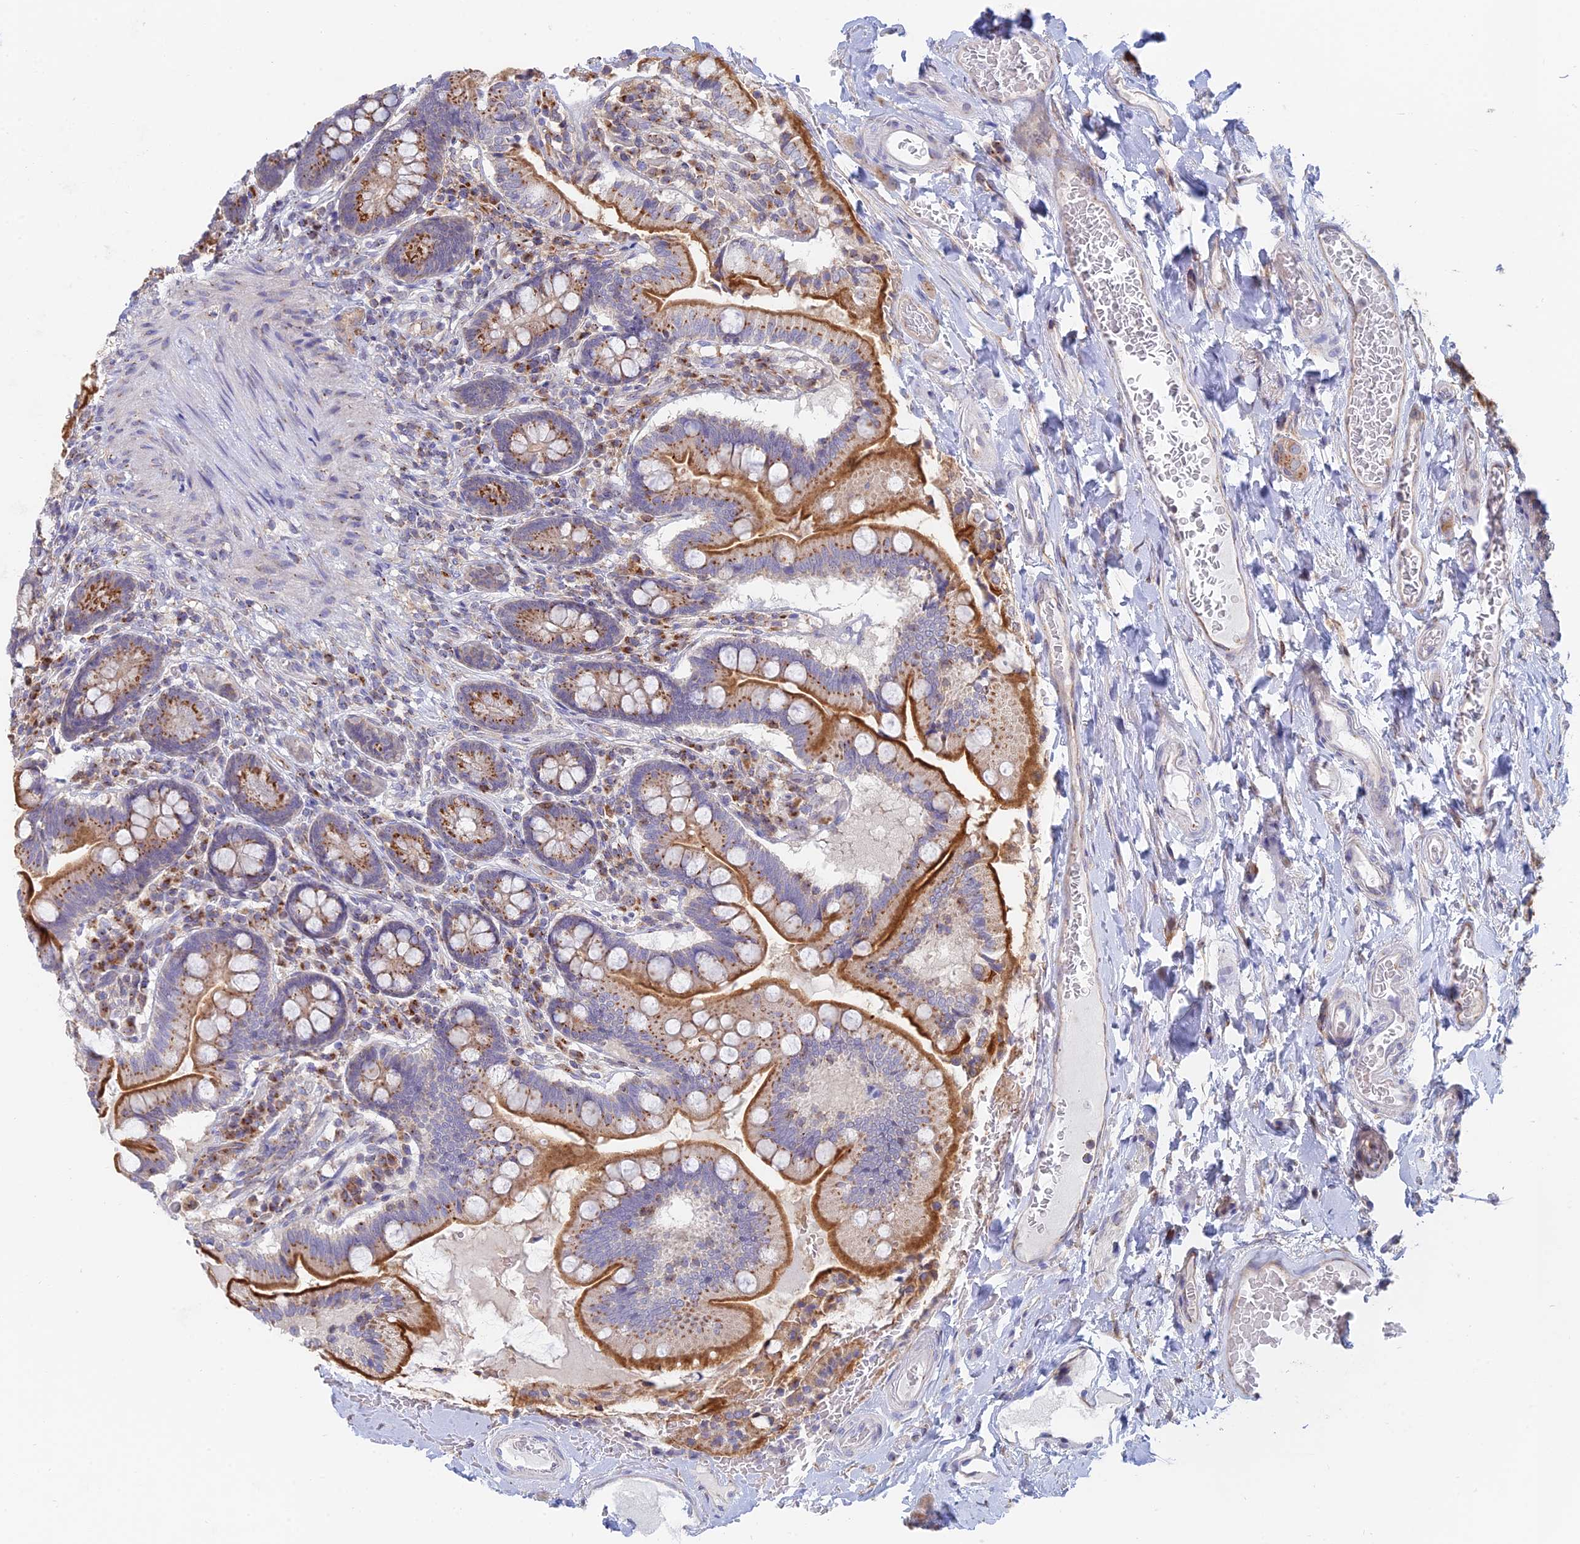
{"staining": {"intensity": "strong", "quantity": ">75%", "location": "cytoplasmic/membranous"}, "tissue": "small intestine", "cell_type": "Glandular cells", "image_type": "normal", "snomed": [{"axis": "morphology", "description": "Normal tissue, NOS"}, {"axis": "topography", "description": "Small intestine"}], "caption": "Small intestine stained with a brown dye reveals strong cytoplasmic/membranous positive staining in about >75% of glandular cells.", "gene": "ENSG00000267561", "patient": {"sex": "female", "age": 64}}